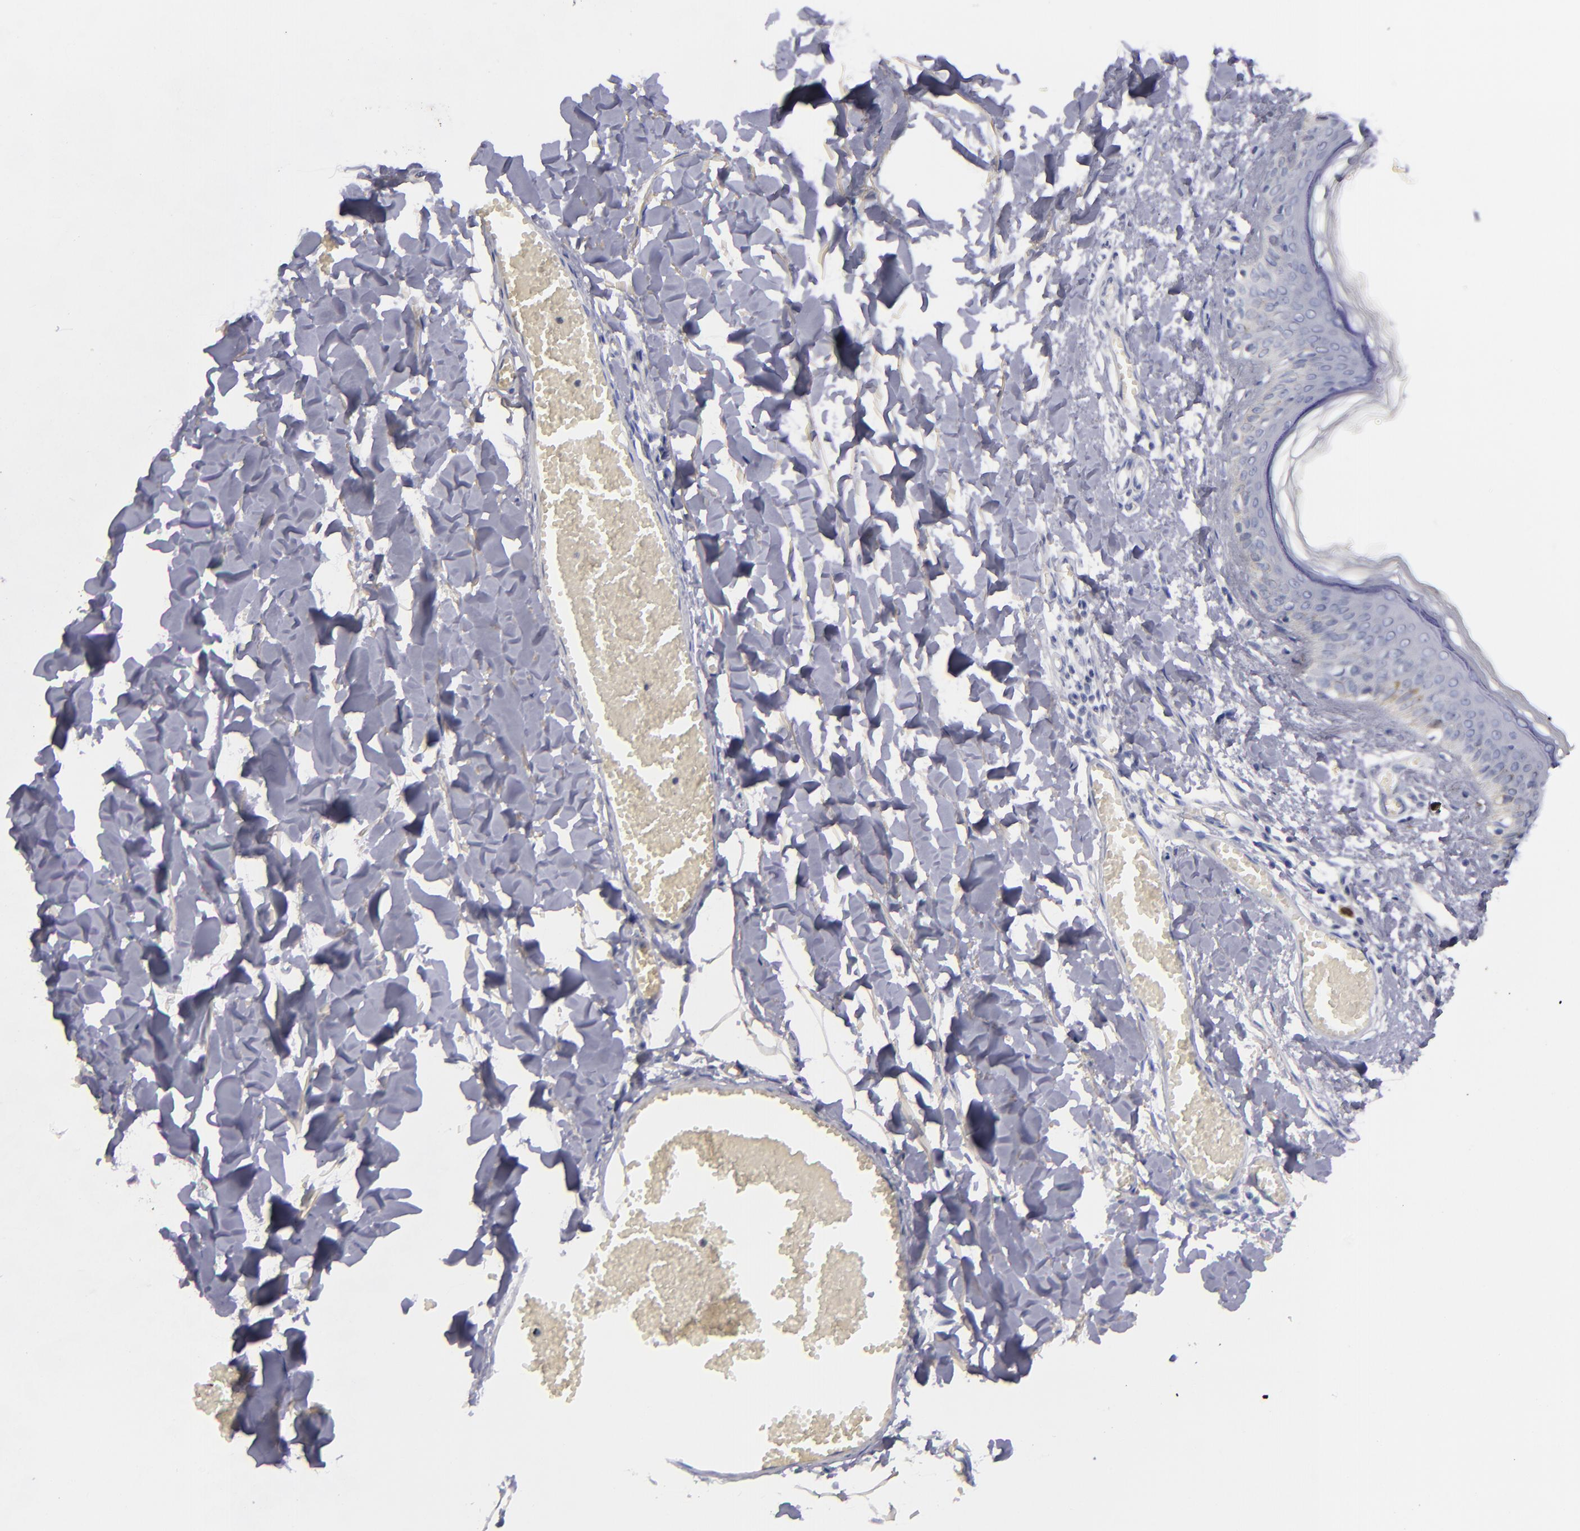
{"staining": {"intensity": "negative", "quantity": "none", "location": "none"}, "tissue": "skin", "cell_type": "Fibroblasts", "image_type": "normal", "snomed": [{"axis": "morphology", "description": "Normal tissue, NOS"}, {"axis": "morphology", "description": "Sarcoma, NOS"}, {"axis": "topography", "description": "Skin"}, {"axis": "topography", "description": "Soft tissue"}], "caption": "Fibroblasts show no significant protein expression in benign skin. Brightfield microscopy of immunohistochemistry (IHC) stained with DAB (3,3'-diaminobenzidine) (brown) and hematoxylin (blue), captured at high magnification.", "gene": "AURKA", "patient": {"sex": "female", "age": 51}}